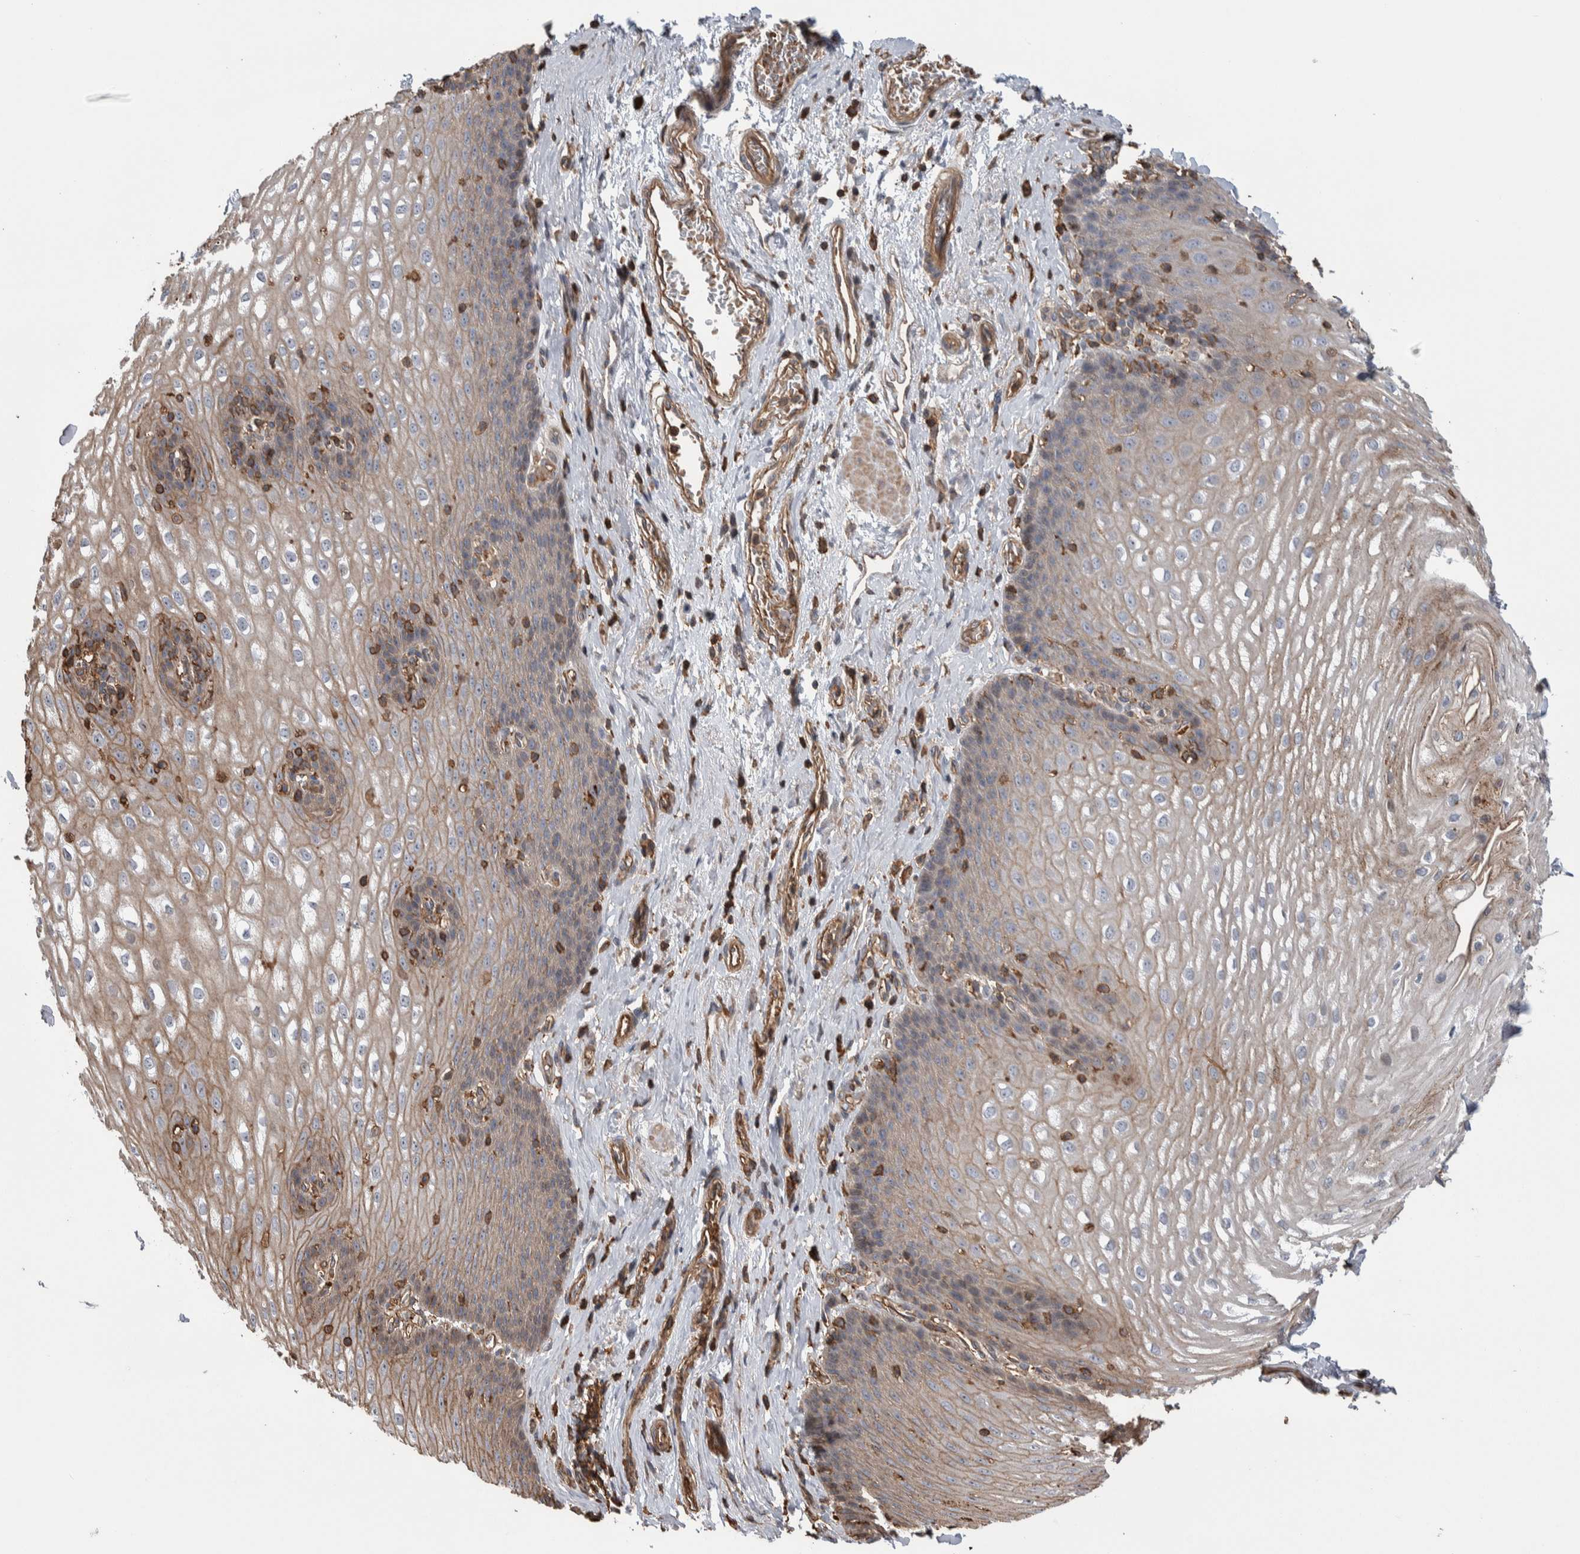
{"staining": {"intensity": "moderate", "quantity": "25%-75%", "location": "cytoplasmic/membranous"}, "tissue": "esophagus", "cell_type": "Squamous epithelial cells", "image_type": "normal", "snomed": [{"axis": "morphology", "description": "Normal tissue, NOS"}, {"axis": "topography", "description": "Esophagus"}], "caption": "This photomicrograph demonstrates IHC staining of normal human esophagus, with medium moderate cytoplasmic/membranous staining in about 25%-75% of squamous epithelial cells.", "gene": "ENPP2", "patient": {"sex": "male", "age": 48}}